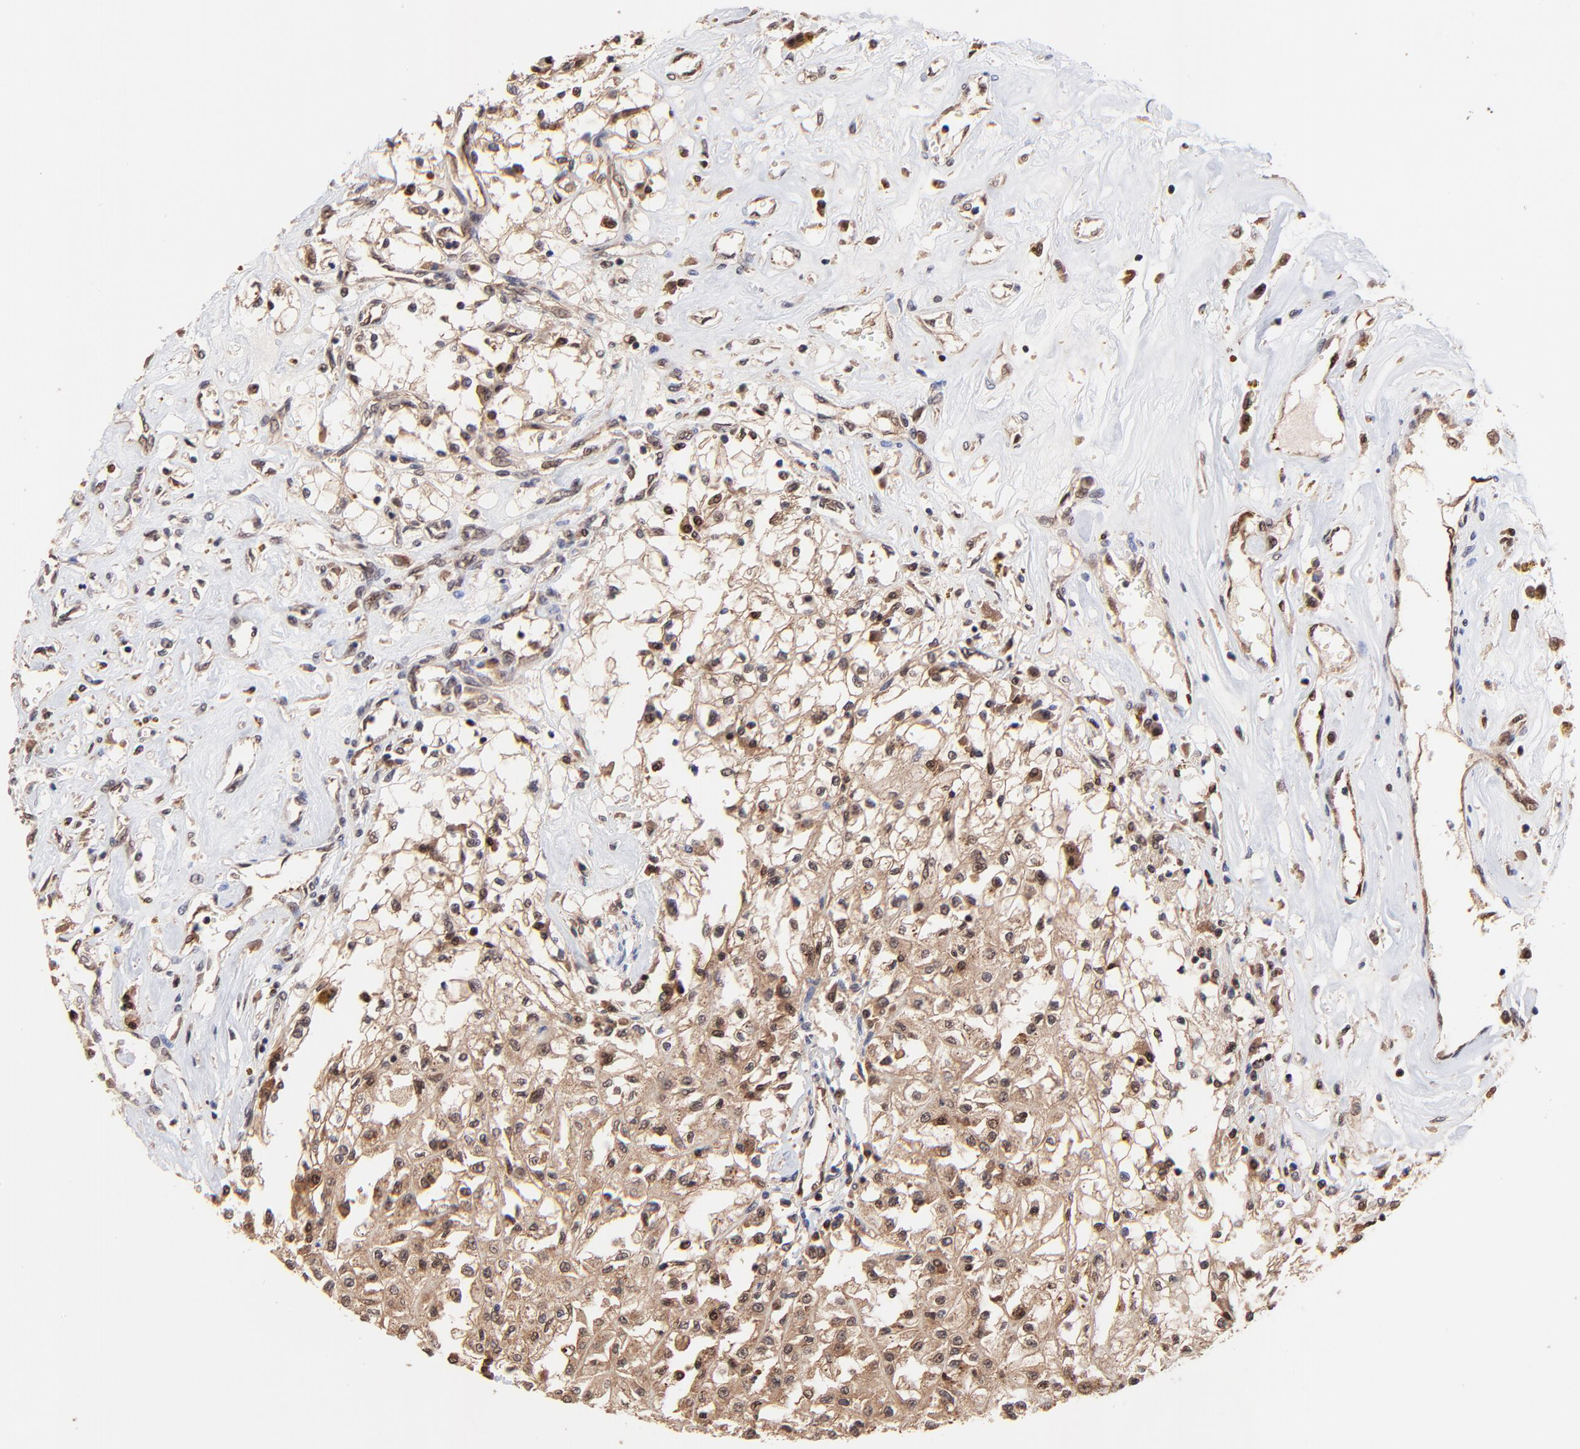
{"staining": {"intensity": "moderate", "quantity": ">75%", "location": "cytoplasmic/membranous,nuclear"}, "tissue": "renal cancer", "cell_type": "Tumor cells", "image_type": "cancer", "snomed": [{"axis": "morphology", "description": "Adenocarcinoma, NOS"}, {"axis": "topography", "description": "Kidney"}], "caption": "Protein staining shows moderate cytoplasmic/membranous and nuclear expression in about >75% of tumor cells in renal adenocarcinoma.", "gene": "PSMA6", "patient": {"sex": "male", "age": 78}}